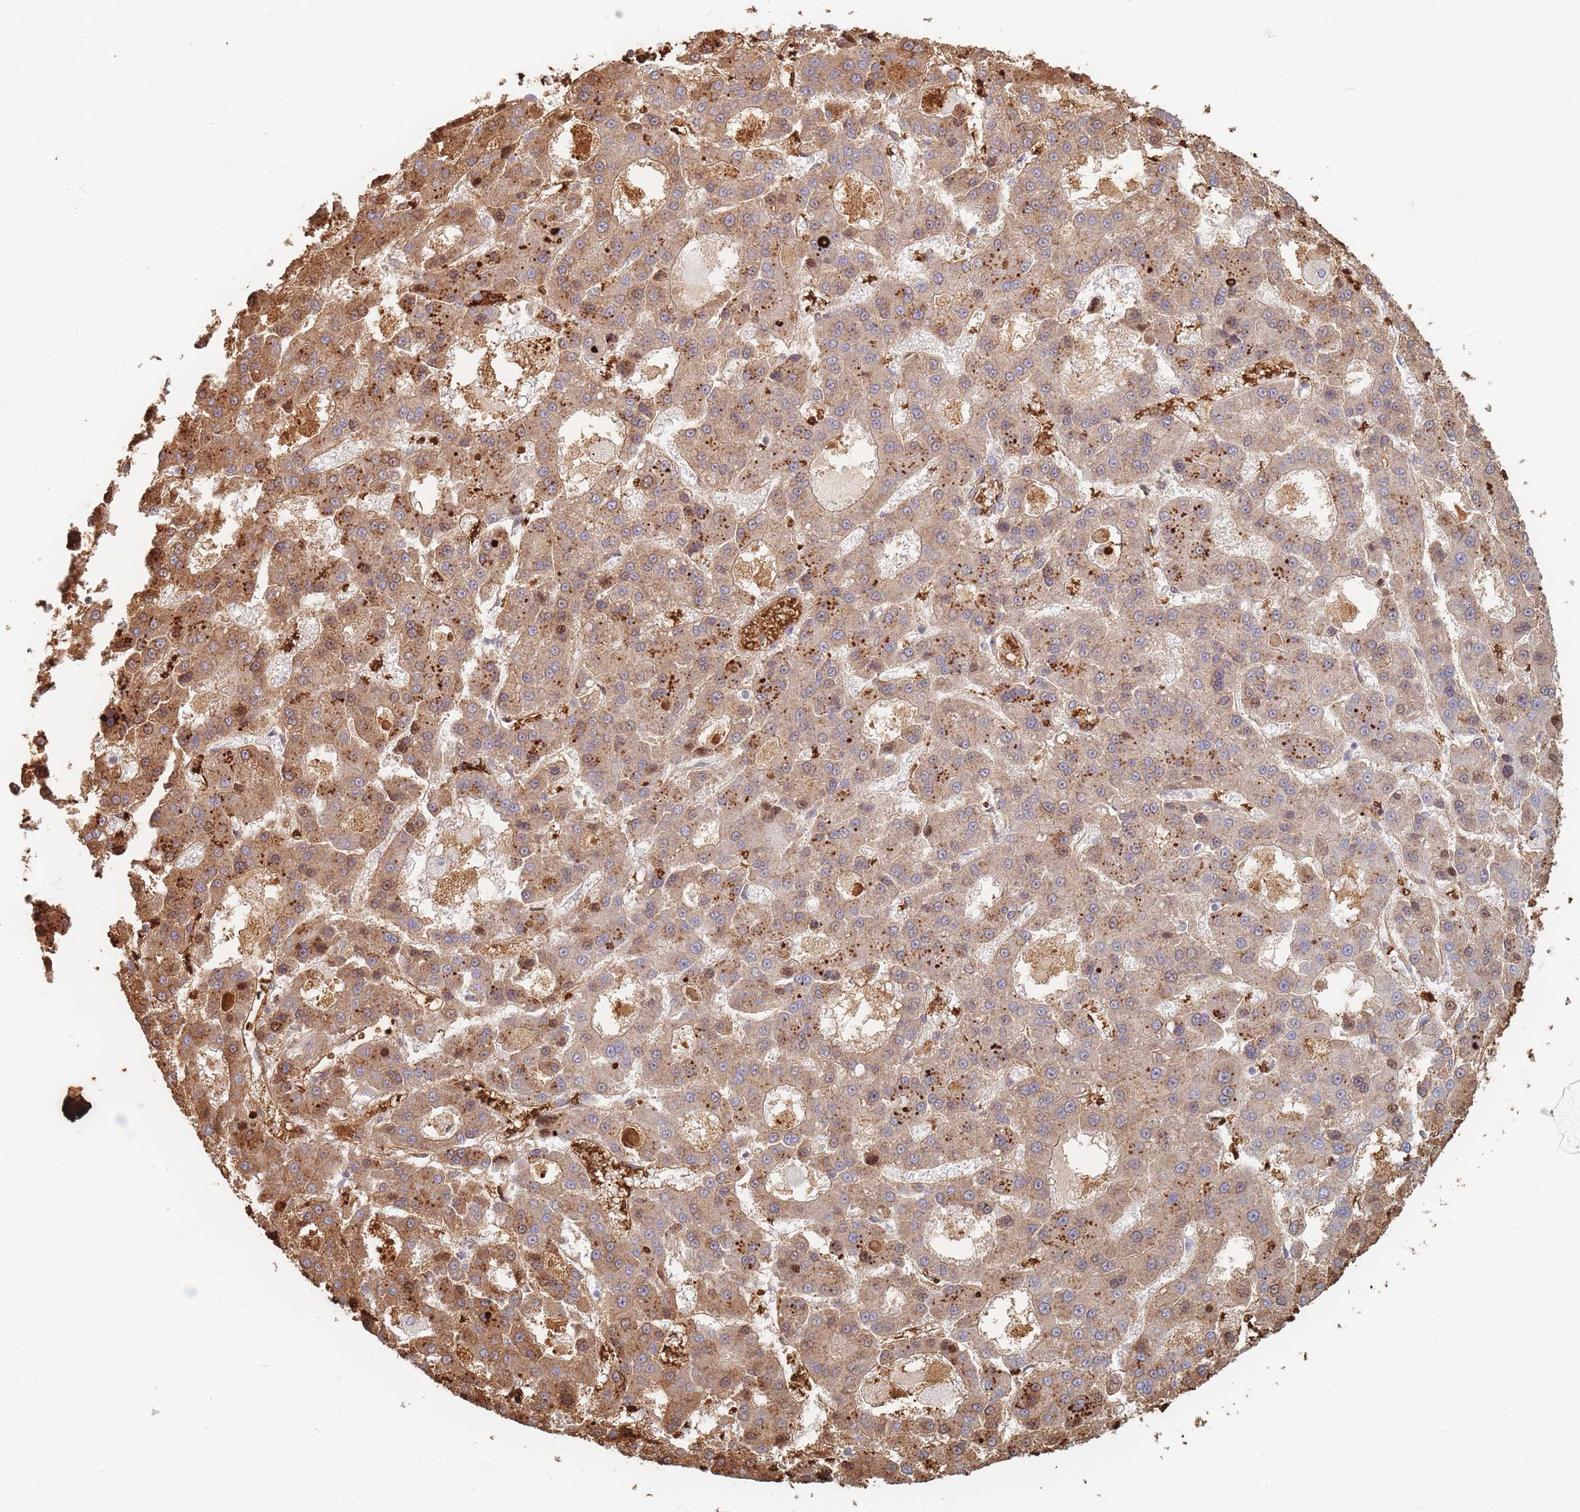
{"staining": {"intensity": "moderate", "quantity": "25%-75%", "location": "cytoplasmic/membranous"}, "tissue": "liver cancer", "cell_type": "Tumor cells", "image_type": "cancer", "snomed": [{"axis": "morphology", "description": "Carcinoma, Hepatocellular, NOS"}, {"axis": "topography", "description": "Liver"}], "caption": "Liver cancer (hepatocellular carcinoma) stained for a protein (brown) demonstrates moderate cytoplasmic/membranous positive staining in about 25%-75% of tumor cells.", "gene": "SLC2A6", "patient": {"sex": "male", "age": 70}}